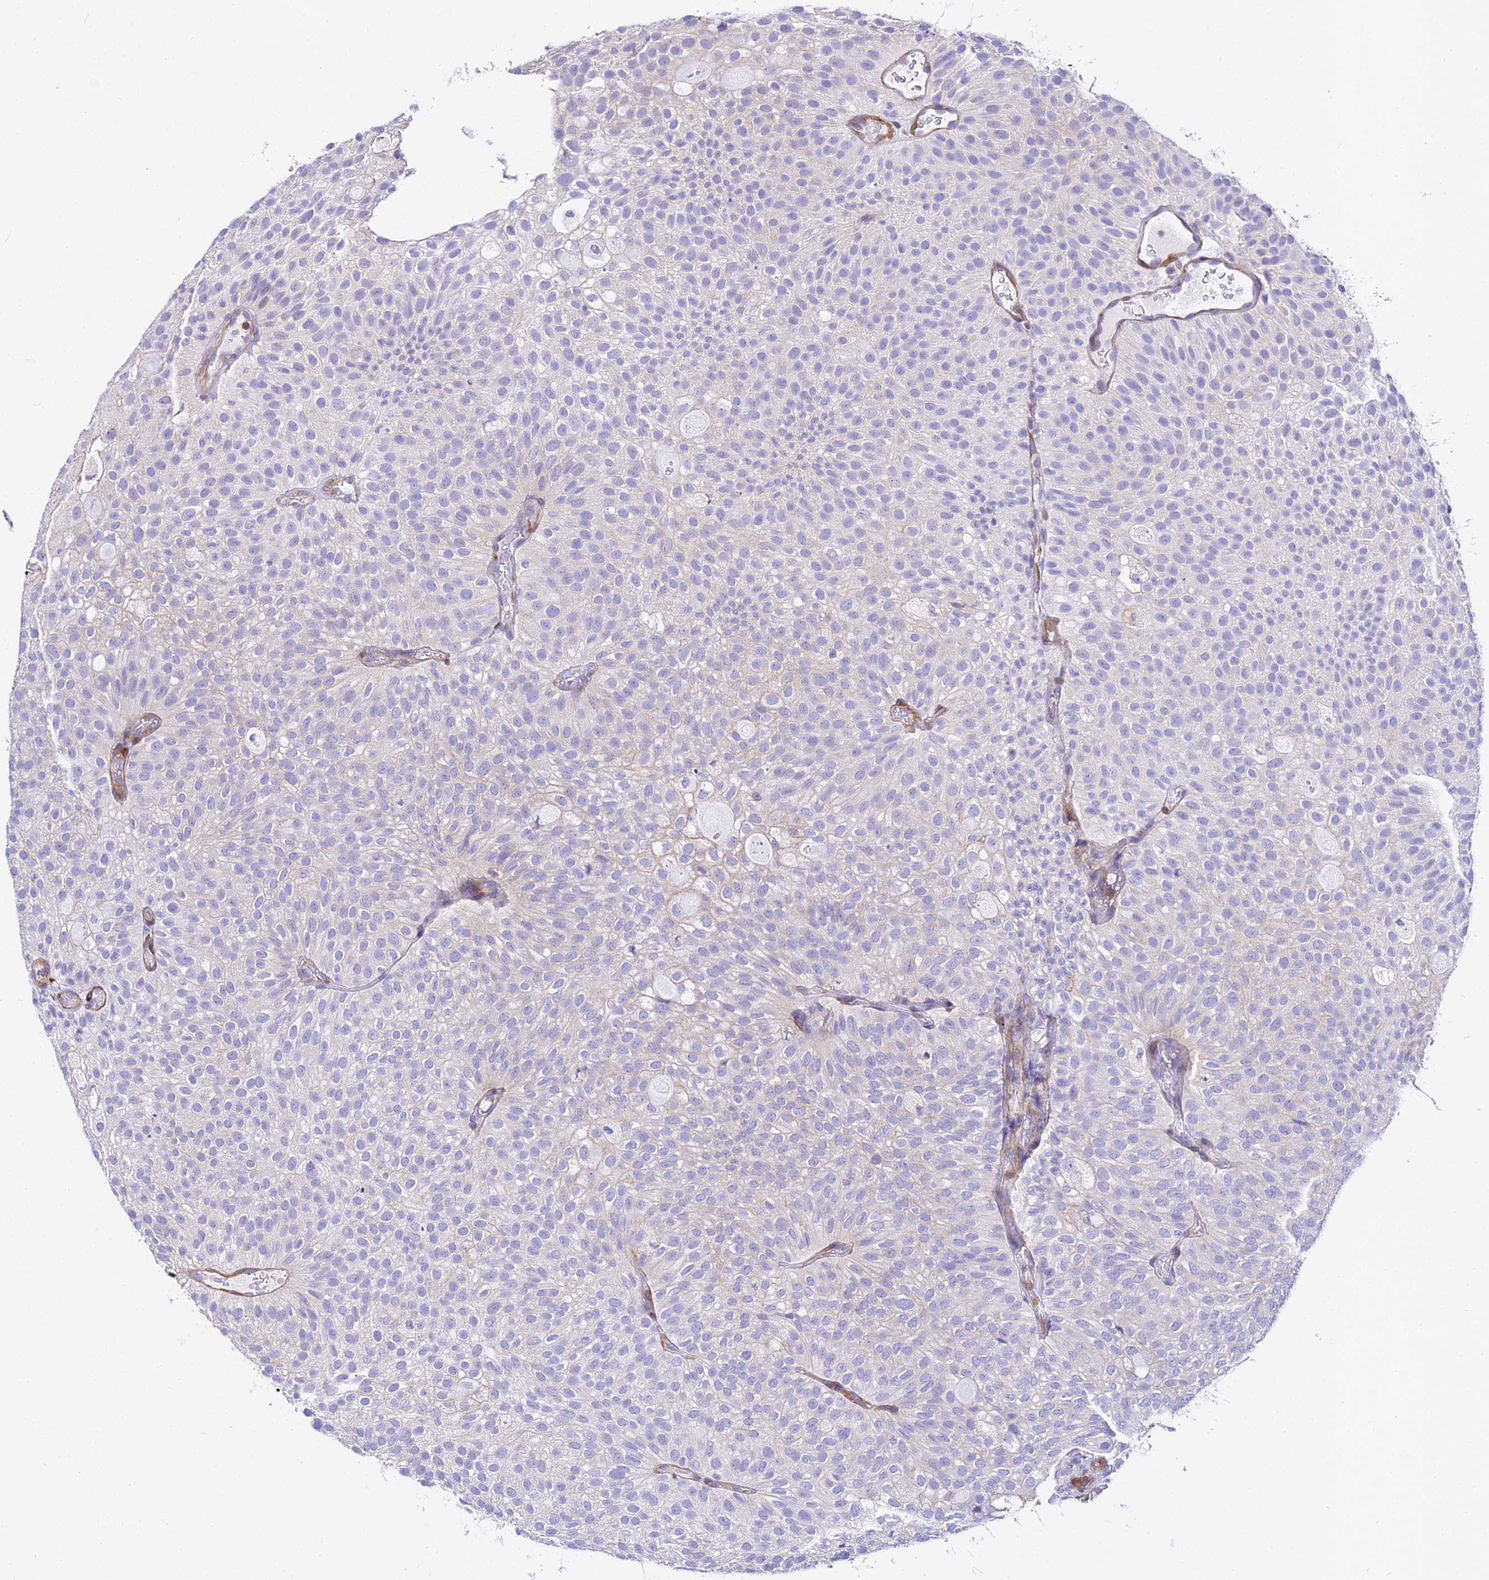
{"staining": {"intensity": "negative", "quantity": "none", "location": "none"}, "tissue": "urothelial cancer", "cell_type": "Tumor cells", "image_type": "cancer", "snomed": [{"axis": "morphology", "description": "Urothelial carcinoma, Low grade"}, {"axis": "topography", "description": "Urinary bladder"}], "caption": "Photomicrograph shows no protein staining in tumor cells of urothelial carcinoma (low-grade) tissue. The staining is performed using DAB (3,3'-diaminobenzidine) brown chromogen with nuclei counter-stained in using hematoxylin.", "gene": "CSRP1", "patient": {"sex": "male", "age": 78}}